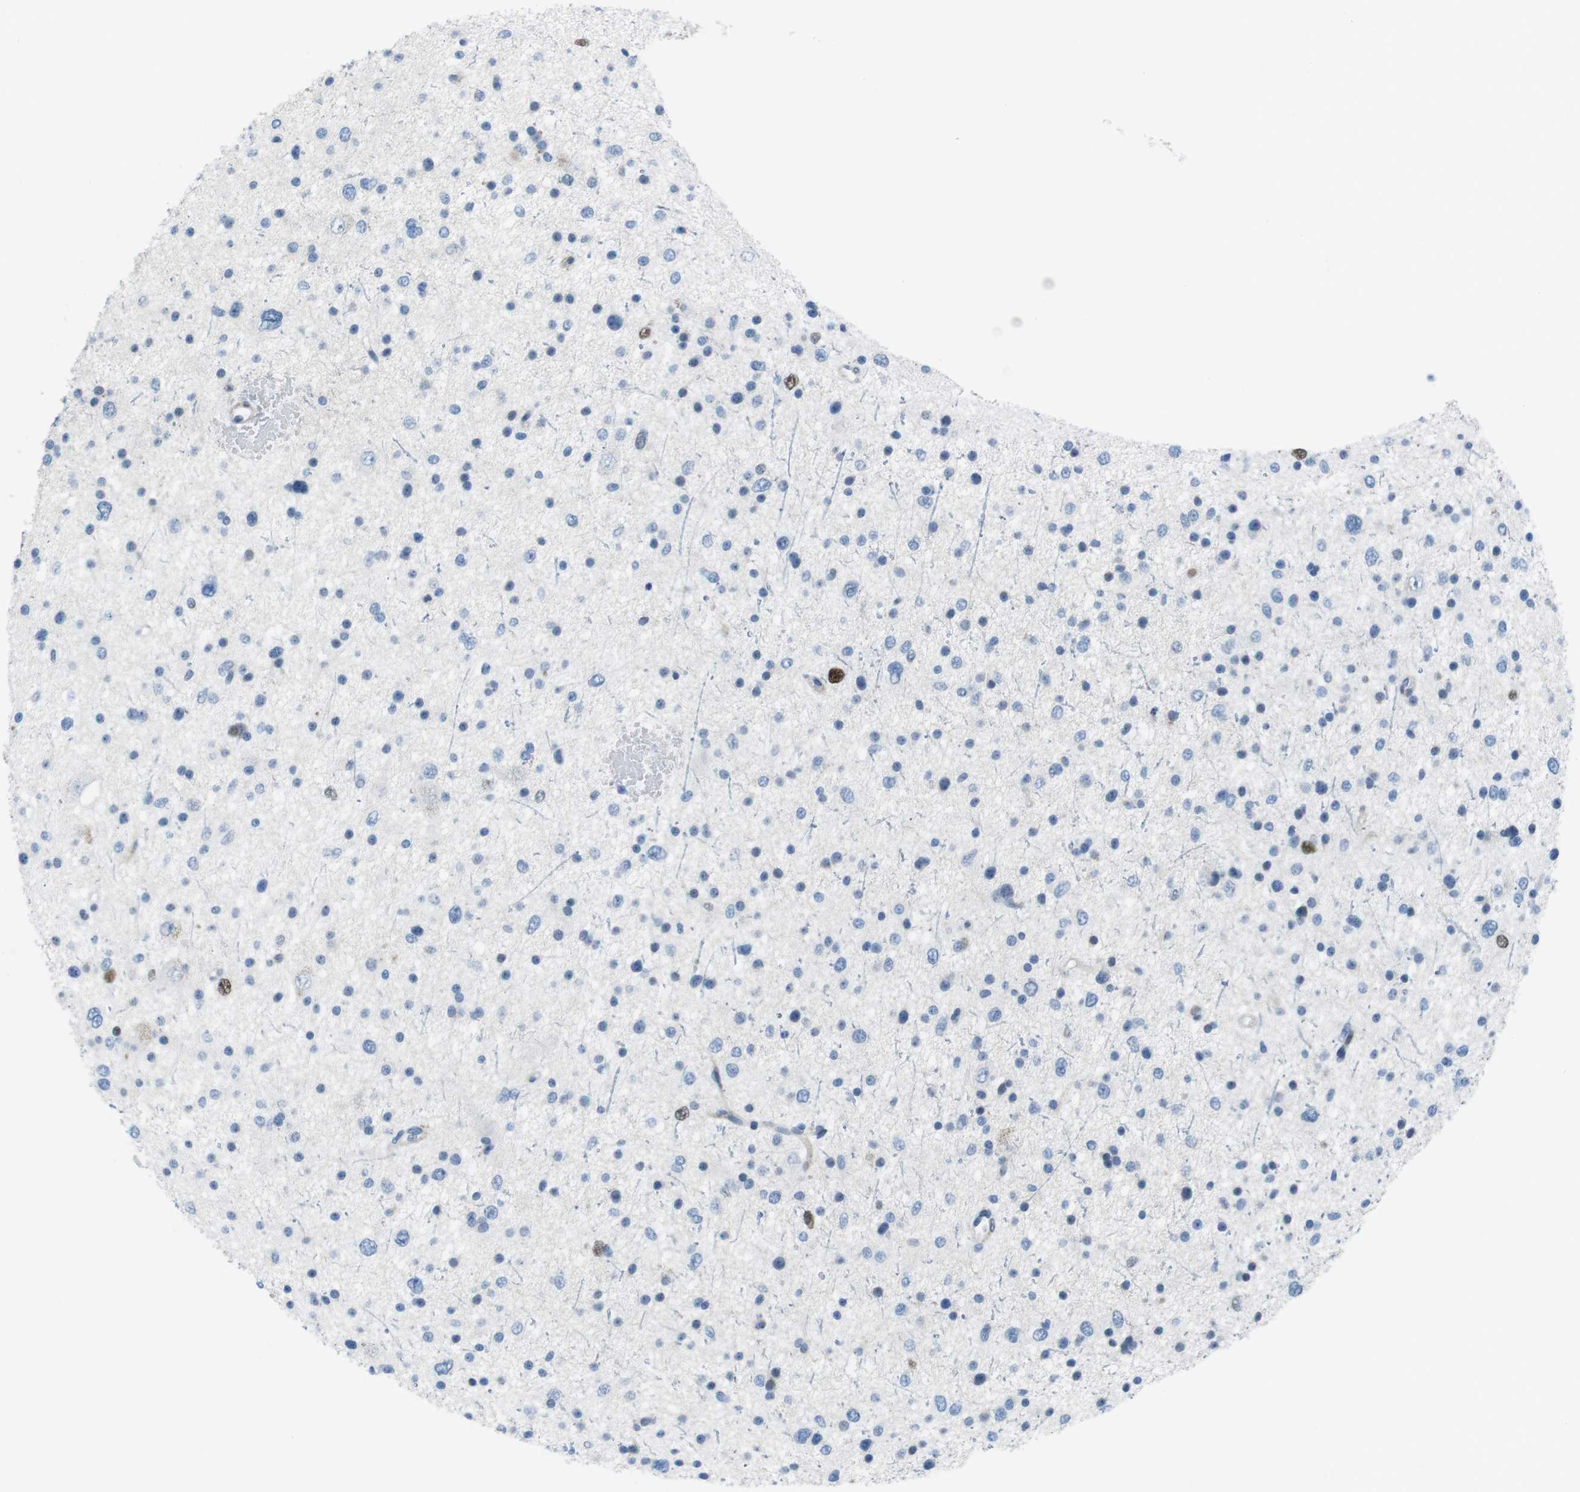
{"staining": {"intensity": "strong", "quantity": "<25%", "location": "nuclear"}, "tissue": "glioma", "cell_type": "Tumor cells", "image_type": "cancer", "snomed": [{"axis": "morphology", "description": "Glioma, malignant, Low grade"}, {"axis": "topography", "description": "Brain"}], "caption": "Human glioma stained with a brown dye shows strong nuclear positive expression in about <25% of tumor cells.", "gene": "CHAF1A", "patient": {"sex": "female", "age": 37}}